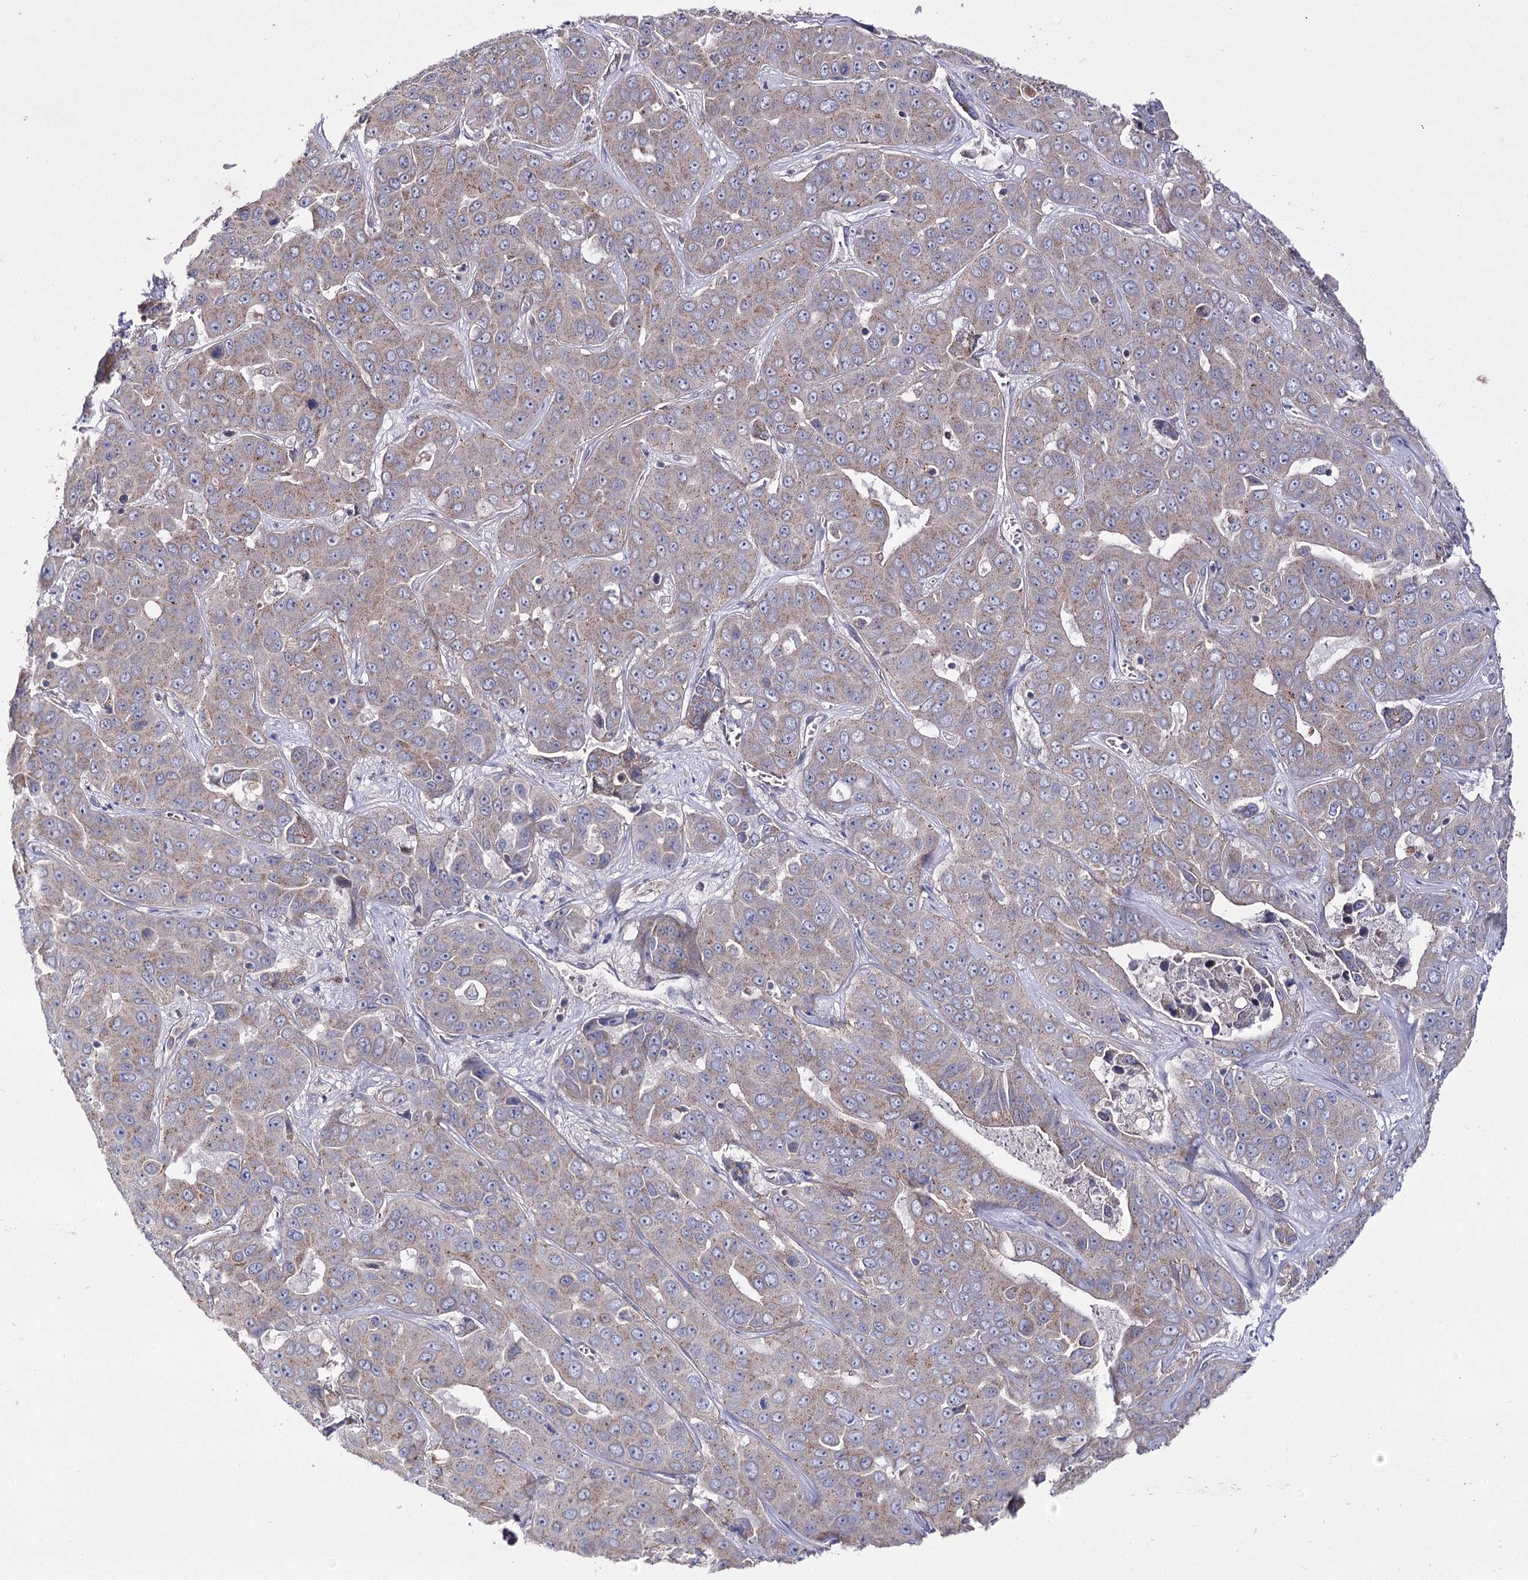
{"staining": {"intensity": "weak", "quantity": "25%-75%", "location": "cytoplasmic/membranous"}, "tissue": "liver cancer", "cell_type": "Tumor cells", "image_type": "cancer", "snomed": [{"axis": "morphology", "description": "Cholangiocarcinoma"}, {"axis": "topography", "description": "Liver"}], "caption": "IHC staining of liver cancer, which shows low levels of weak cytoplasmic/membranous staining in about 25%-75% of tumor cells indicating weak cytoplasmic/membranous protein positivity. The staining was performed using DAB (brown) for protein detection and nuclei were counterstained in hematoxylin (blue).", "gene": "AURKC", "patient": {"sex": "female", "age": 52}}